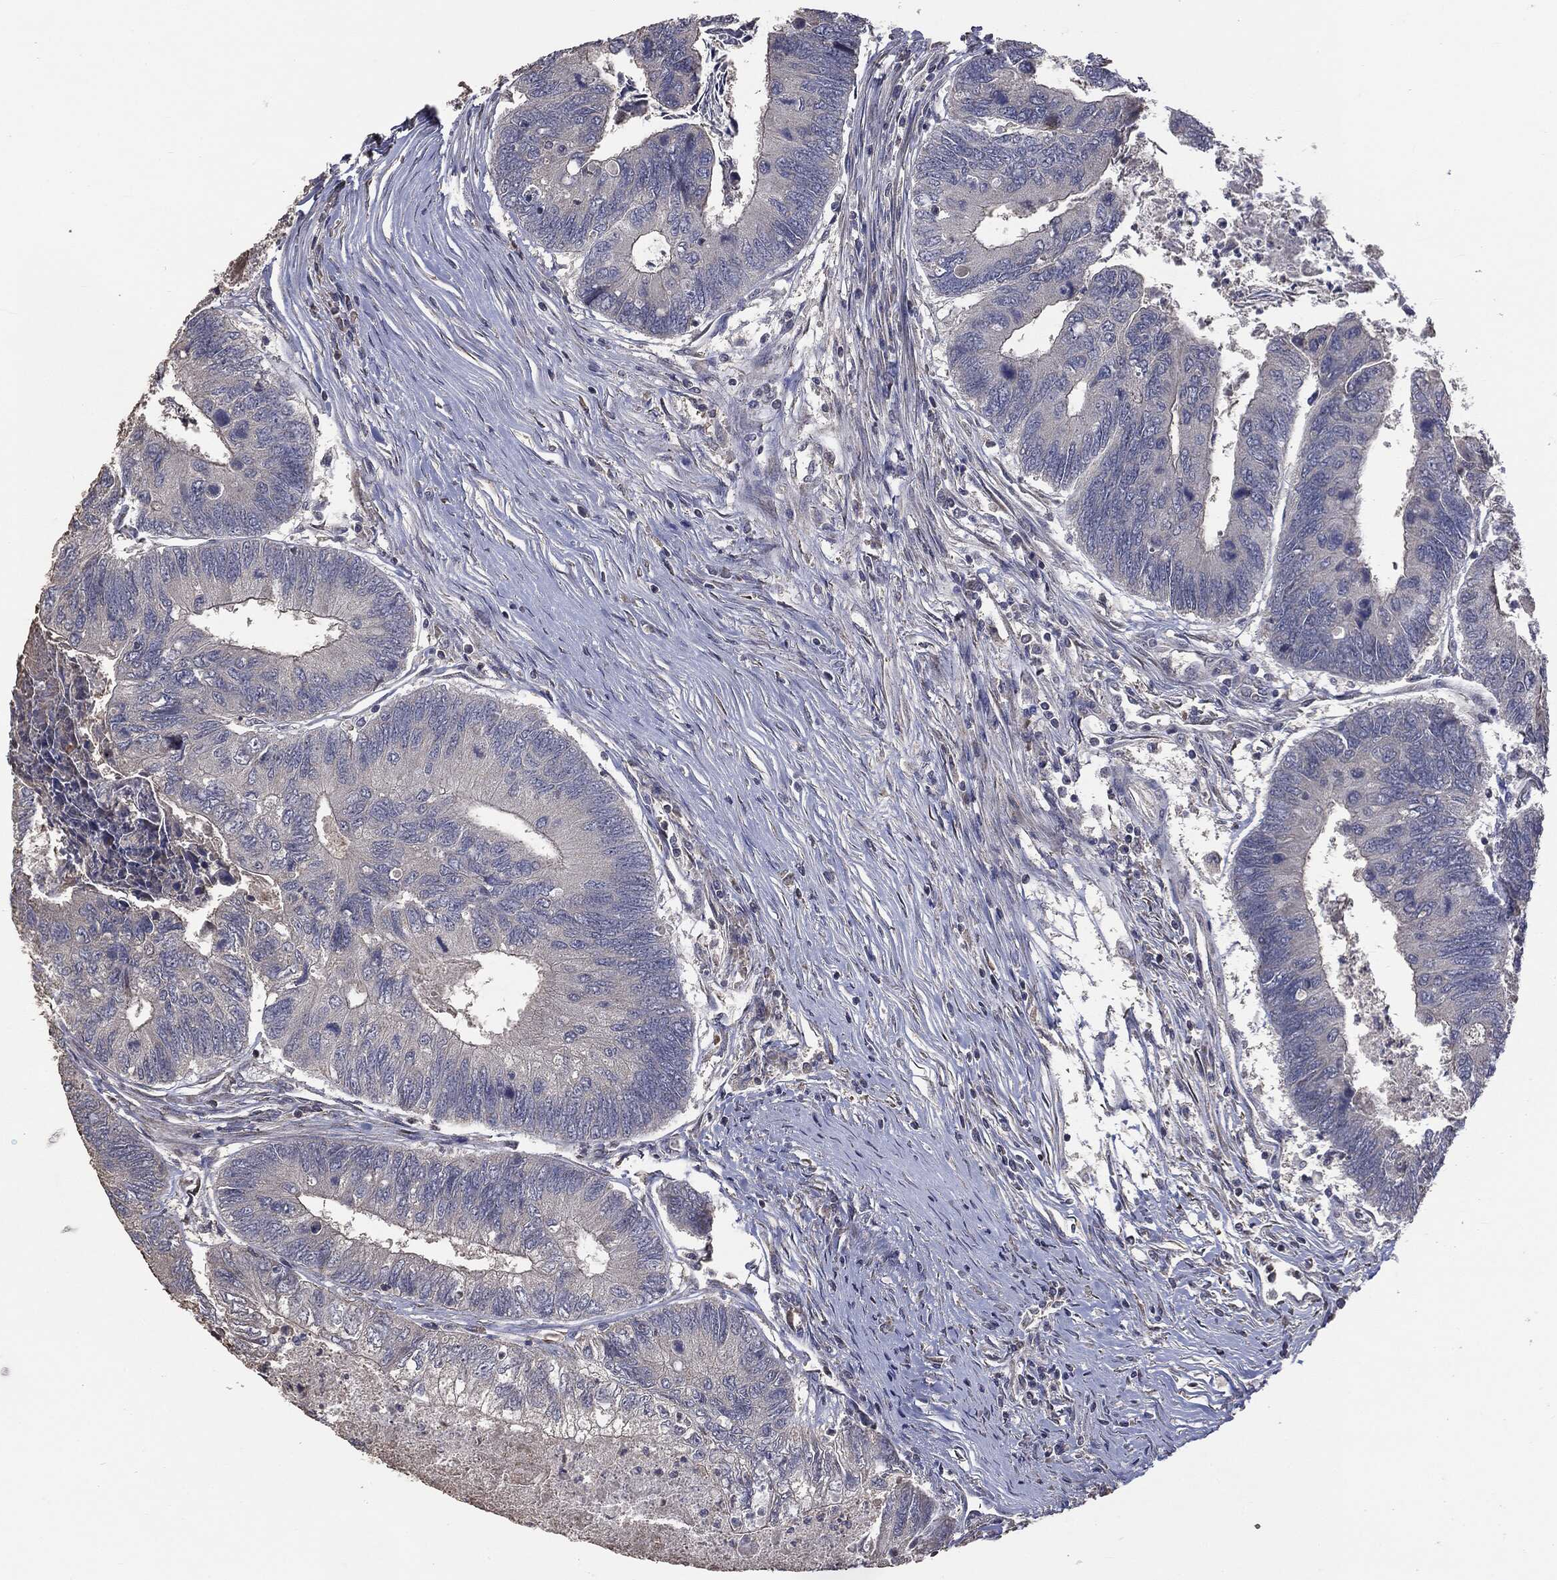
{"staining": {"intensity": "negative", "quantity": "none", "location": "none"}, "tissue": "colorectal cancer", "cell_type": "Tumor cells", "image_type": "cancer", "snomed": [{"axis": "morphology", "description": "Adenocarcinoma, NOS"}, {"axis": "topography", "description": "Colon"}], "caption": "Immunohistochemical staining of colorectal cancer (adenocarcinoma) demonstrates no significant staining in tumor cells.", "gene": "MTOR", "patient": {"sex": "female", "age": 67}}